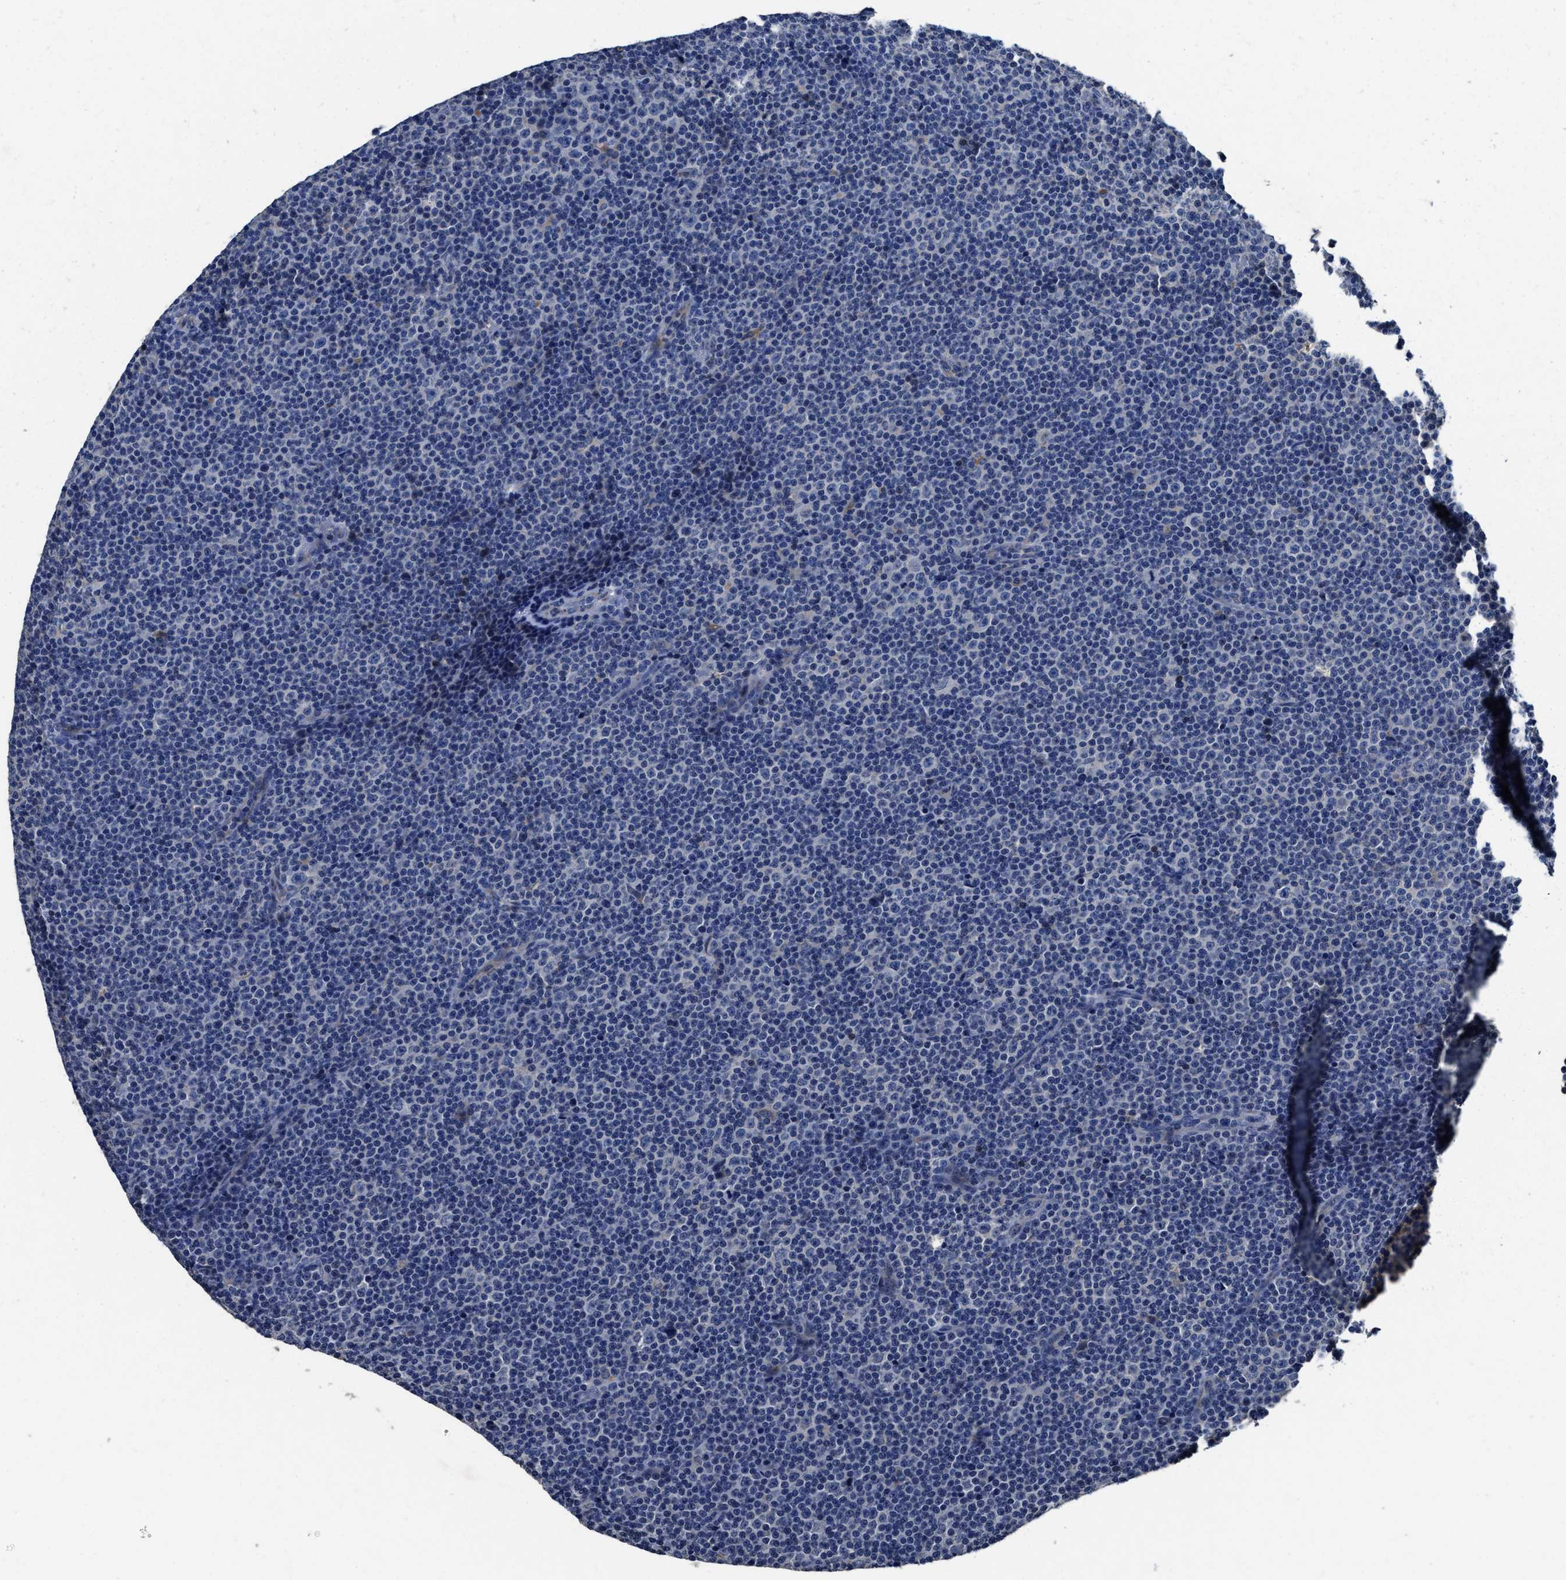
{"staining": {"intensity": "negative", "quantity": "none", "location": "none"}, "tissue": "lymphoma", "cell_type": "Tumor cells", "image_type": "cancer", "snomed": [{"axis": "morphology", "description": "Malignant lymphoma, non-Hodgkin's type, Low grade"}, {"axis": "topography", "description": "Lymph node"}], "caption": "Human lymphoma stained for a protein using immunohistochemistry exhibits no positivity in tumor cells.", "gene": "UBR4", "patient": {"sex": "female", "age": 67}}